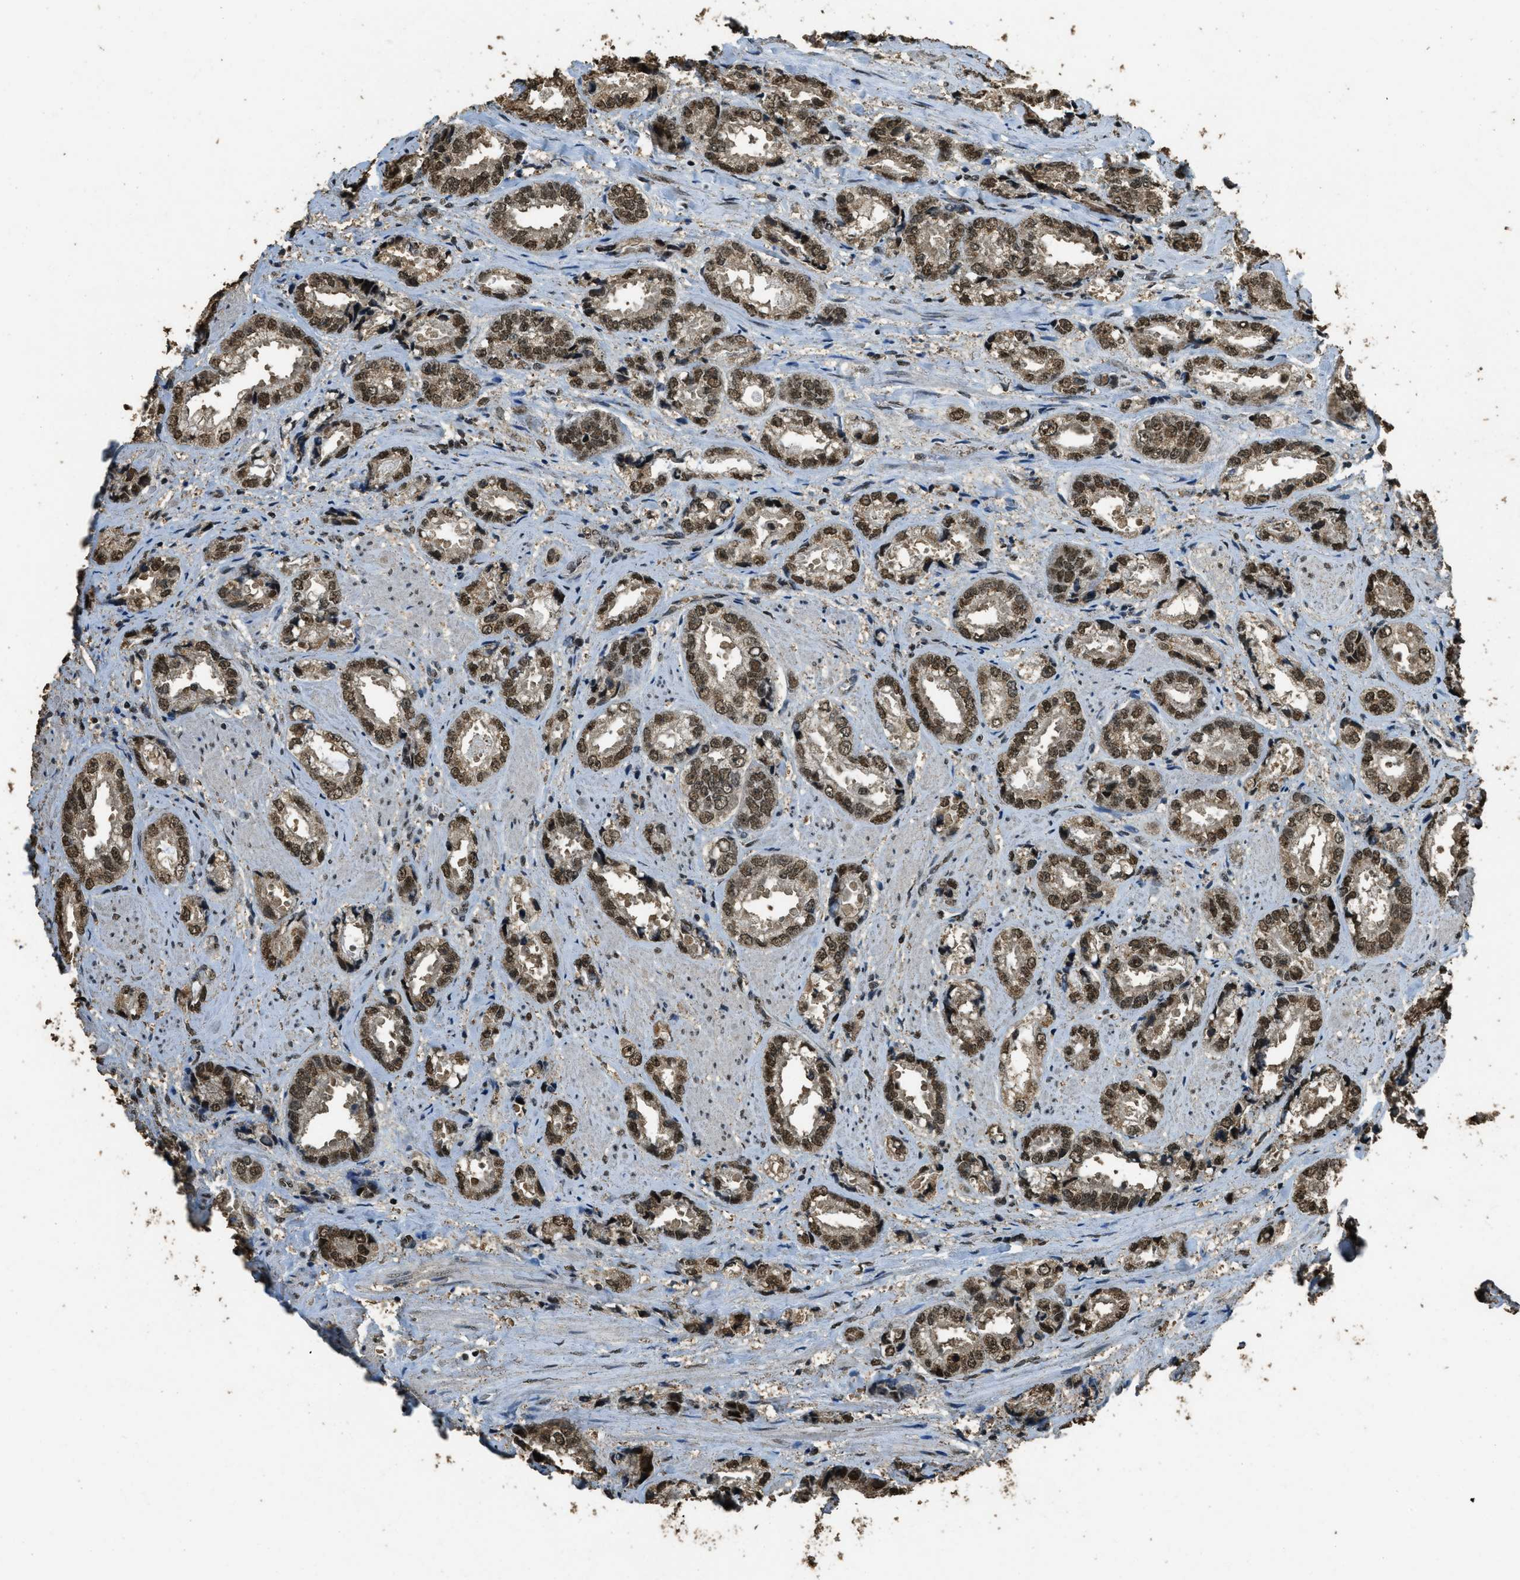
{"staining": {"intensity": "strong", "quantity": ">75%", "location": "nuclear"}, "tissue": "prostate cancer", "cell_type": "Tumor cells", "image_type": "cancer", "snomed": [{"axis": "morphology", "description": "Adenocarcinoma, High grade"}, {"axis": "topography", "description": "Prostate"}], "caption": "Approximately >75% of tumor cells in human prostate cancer (high-grade adenocarcinoma) display strong nuclear protein positivity as visualized by brown immunohistochemical staining.", "gene": "MYB", "patient": {"sex": "male", "age": 61}}